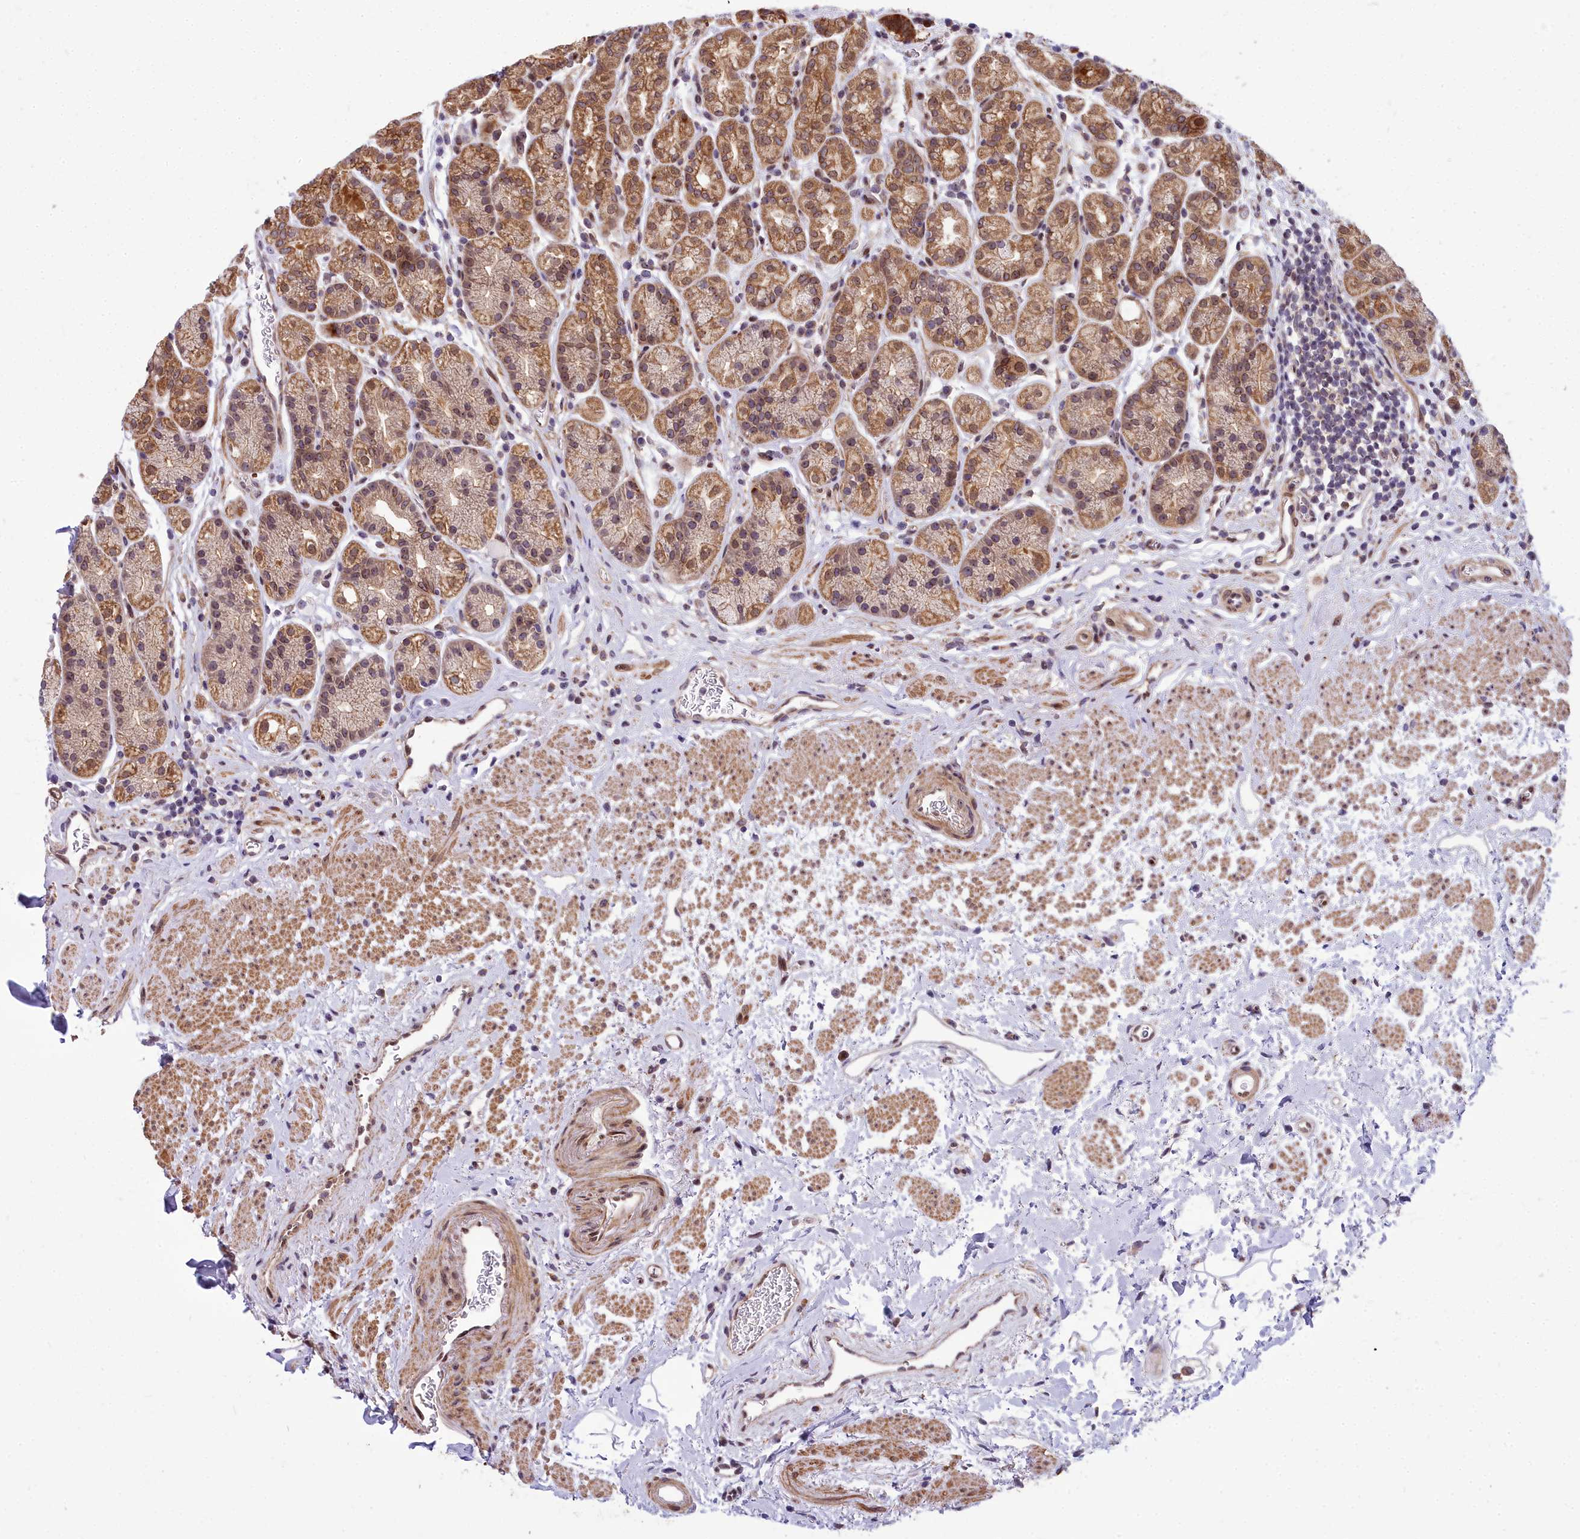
{"staining": {"intensity": "strong", "quantity": "25%-75%", "location": "cytoplasmic/membranous,nuclear"}, "tissue": "stomach", "cell_type": "Glandular cells", "image_type": "normal", "snomed": [{"axis": "morphology", "description": "Normal tissue, NOS"}, {"axis": "topography", "description": "Stomach"}], "caption": "IHC photomicrograph of unremarkable stomach: human stomach stained using immunohistochemistry shows high levels of strong protein expression localized specifically in the cytoplasmic/membranous,nuclear of glandular cells, appearing as a cytoplasmic/membranous,nuclear brown color.", "gene": "ABCB8", "patient": {"sex": "male", "age": 63}}